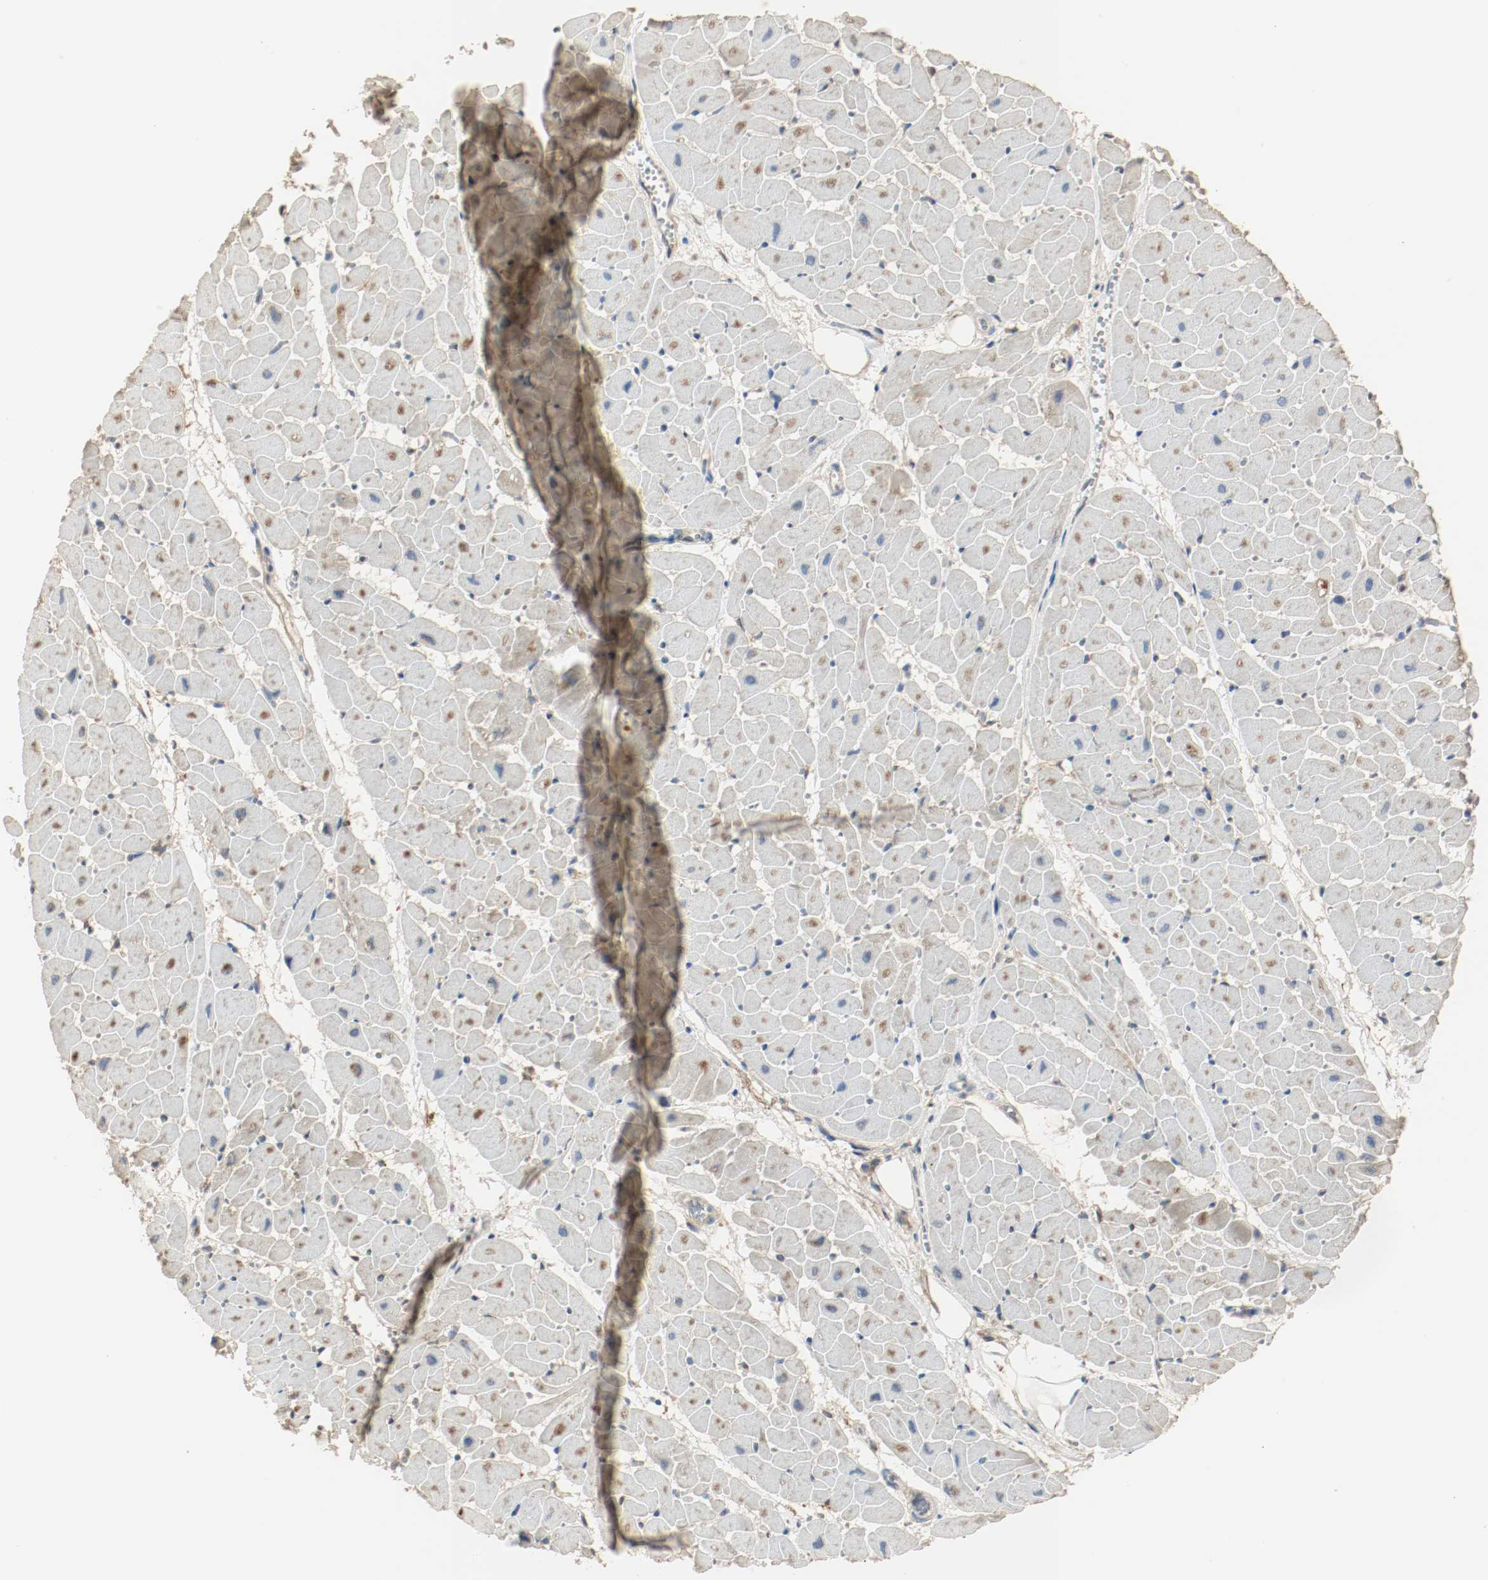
{"staining": {"intensity": "weak", "quantity": "25%-75%", "location": "cytoplasmic/membranous"}, "tissue": "heart muscle", "cell_type": "Cardiomyocytes", "image_type": "normal", "snomed": [{"axis": "morphology", "description": "Normal tissue, NOS"}, {"axis": "topography", "description": "Heart"}], "caption": "This photomicrograph shows immunohistochemistry (IHC) staining of normal heart muscle, with low weak cytoplasmic/membranous positivity in about 25%-75% of cardiomyocytes.", "gene": "MELTF", "patient": {"sex": "female", "age": 19}}